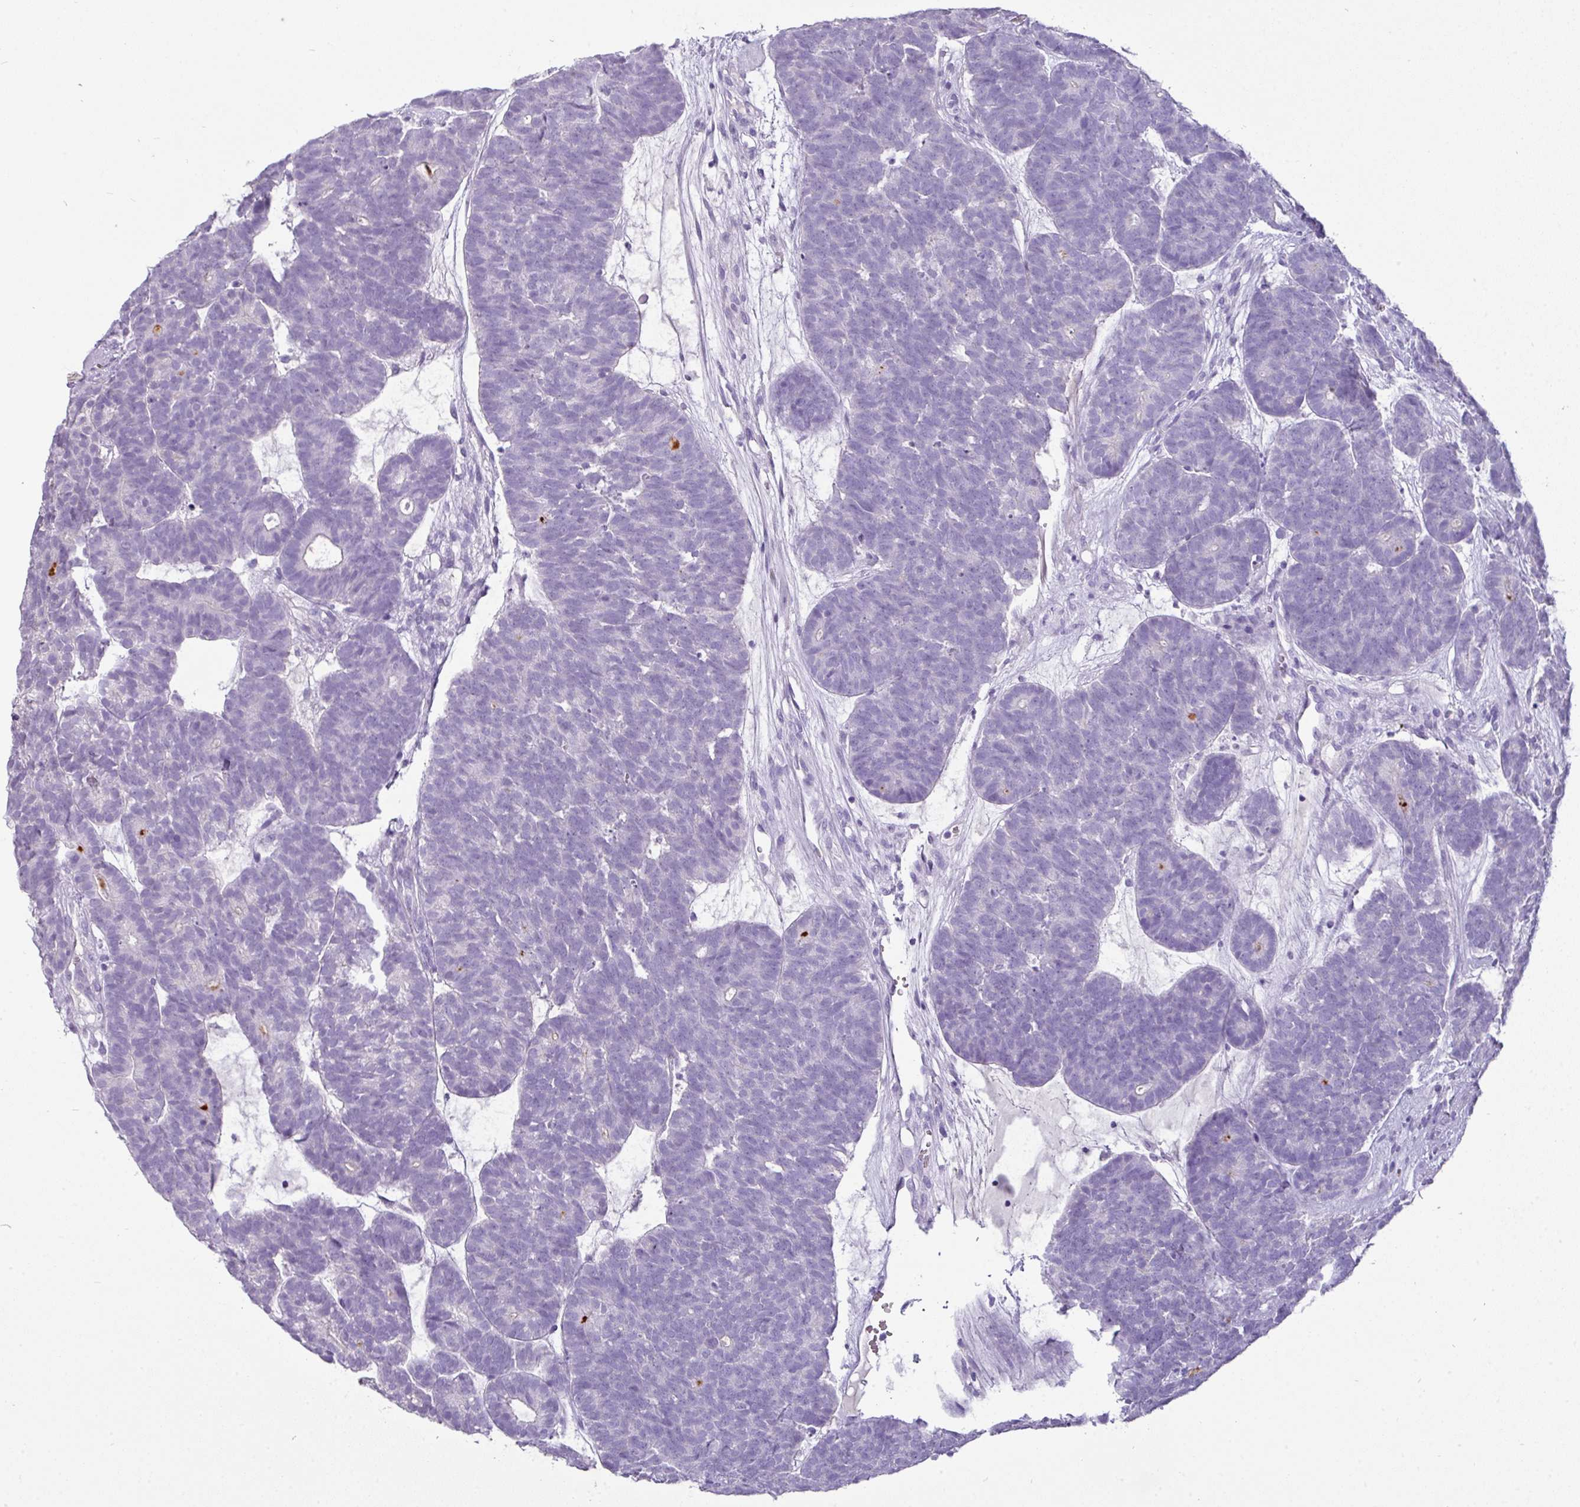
{"staining": {"intensity": "negative", "quantity": "none", "location": "none"}, "tissue": "head and neck cancer", "cell_type": "Tumor cells", "image_type": "cancer", "snomed": [{"axis": "morphology", "description": "Adenocarcinoma, NOS"}, {"axis": "topography", "description": "Head-Neck"}], "caption": "Immunohistochemical staining of human head and neck adenocarcinoma exhibits no significant staining in tumor cells. (IHC, brightfield microscopy, high magnification).", "gene": "GSTA3", "patient": {"sex": "female", "age": 81}}